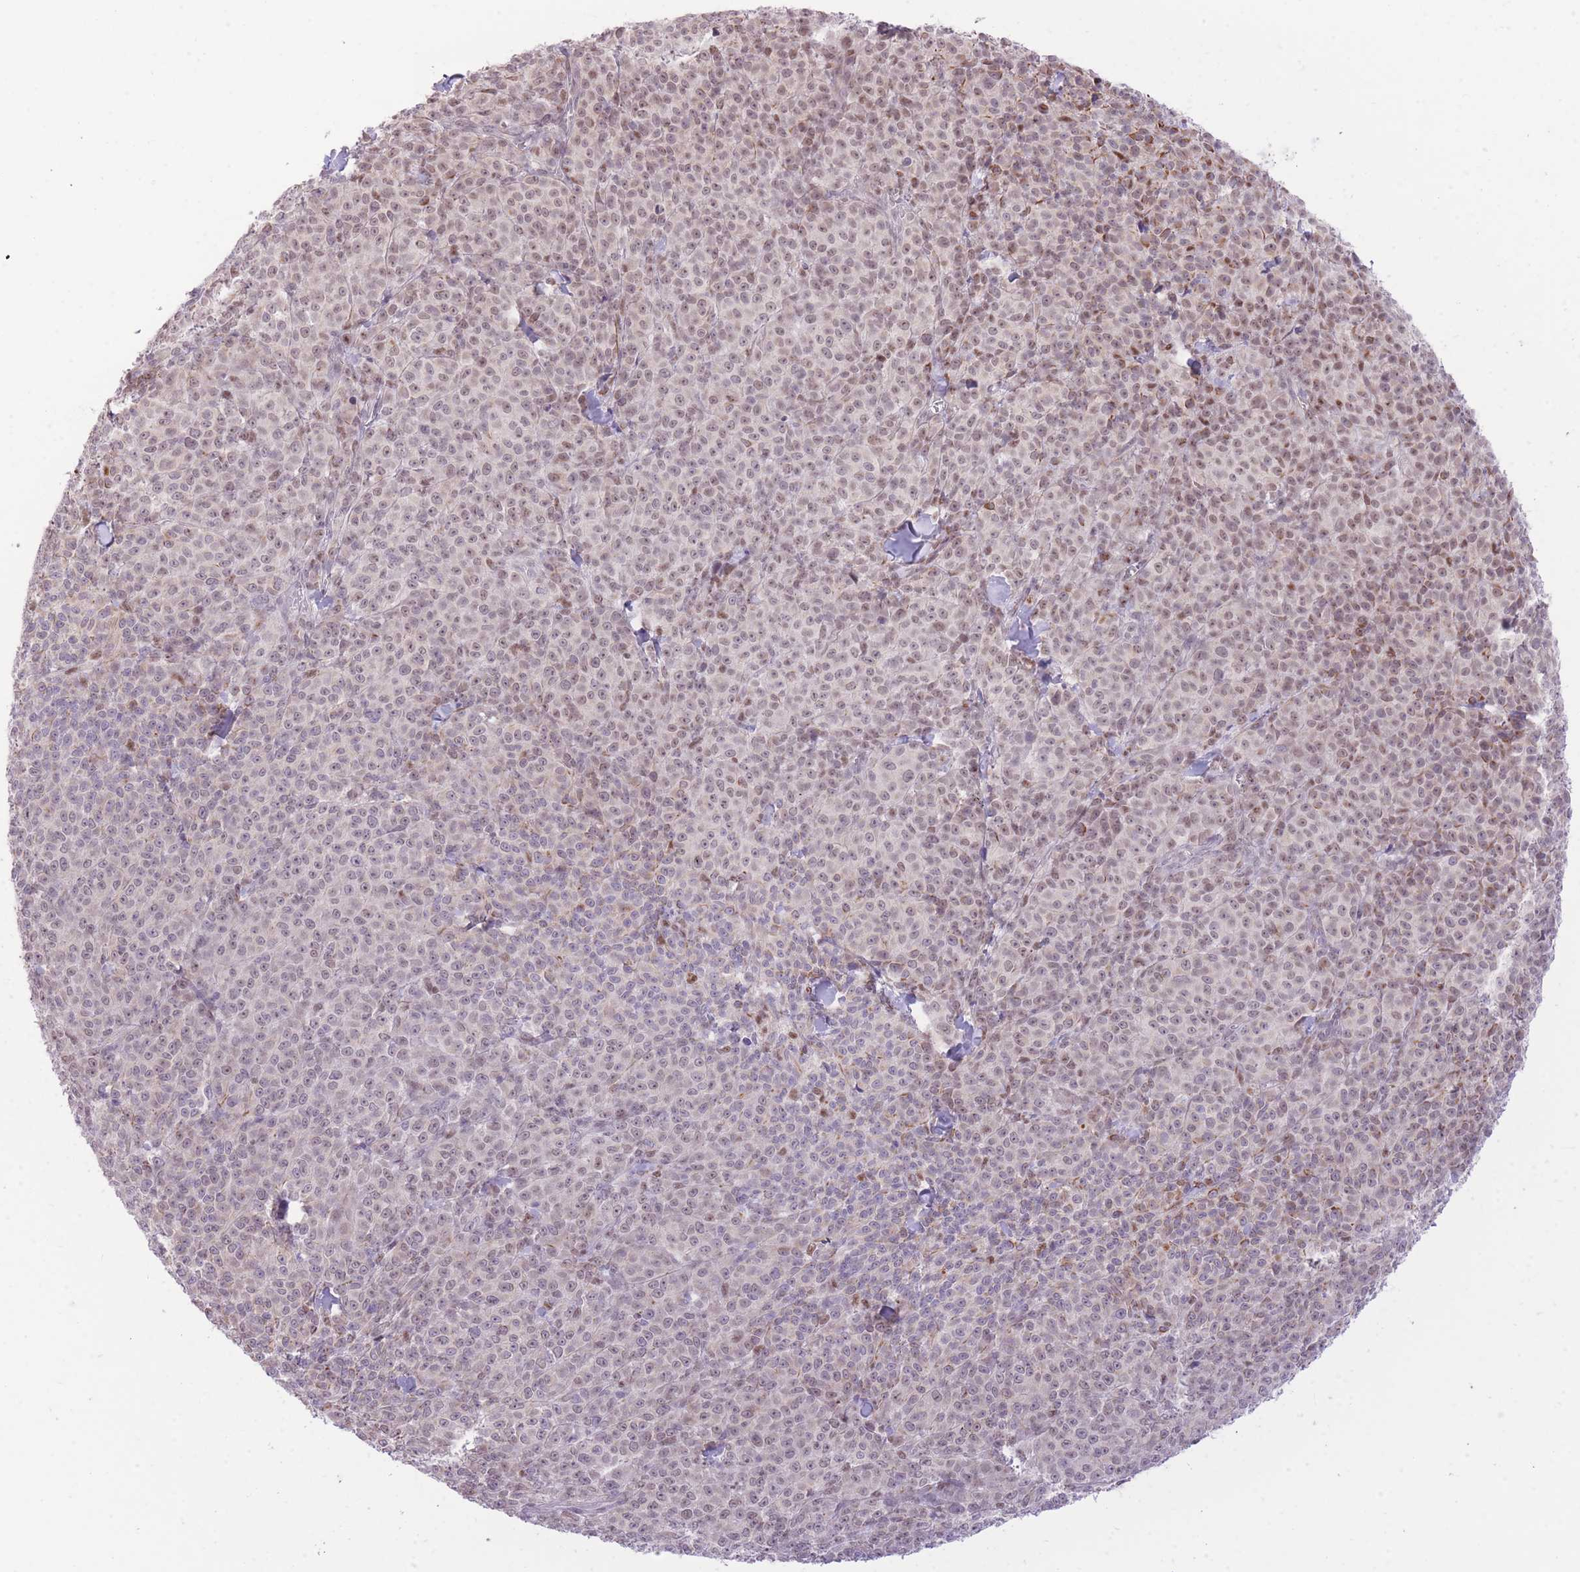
{"staining": {"intensity": "weak", "quantity": "25%-75%", "location": "nuclear"}, "tissue": "melanoma", "cell_type": "Tumor cells", "image_type": "cancer", "snomed": [{"axis": "morphology", "description": "Normal tissue, NOS"}, {"axis": "morphology", "description": "Malignant melanoma, NOS"}, {"axis": "topography", "description": "Skin"}], "caption": "Immunohistochemical staining of human malignant melanoma reveals weak nuclear protein expression in about 25%-75% of tumor cells.", "gene": "ELL", "patient": {"sex": "female", "age": 34}}